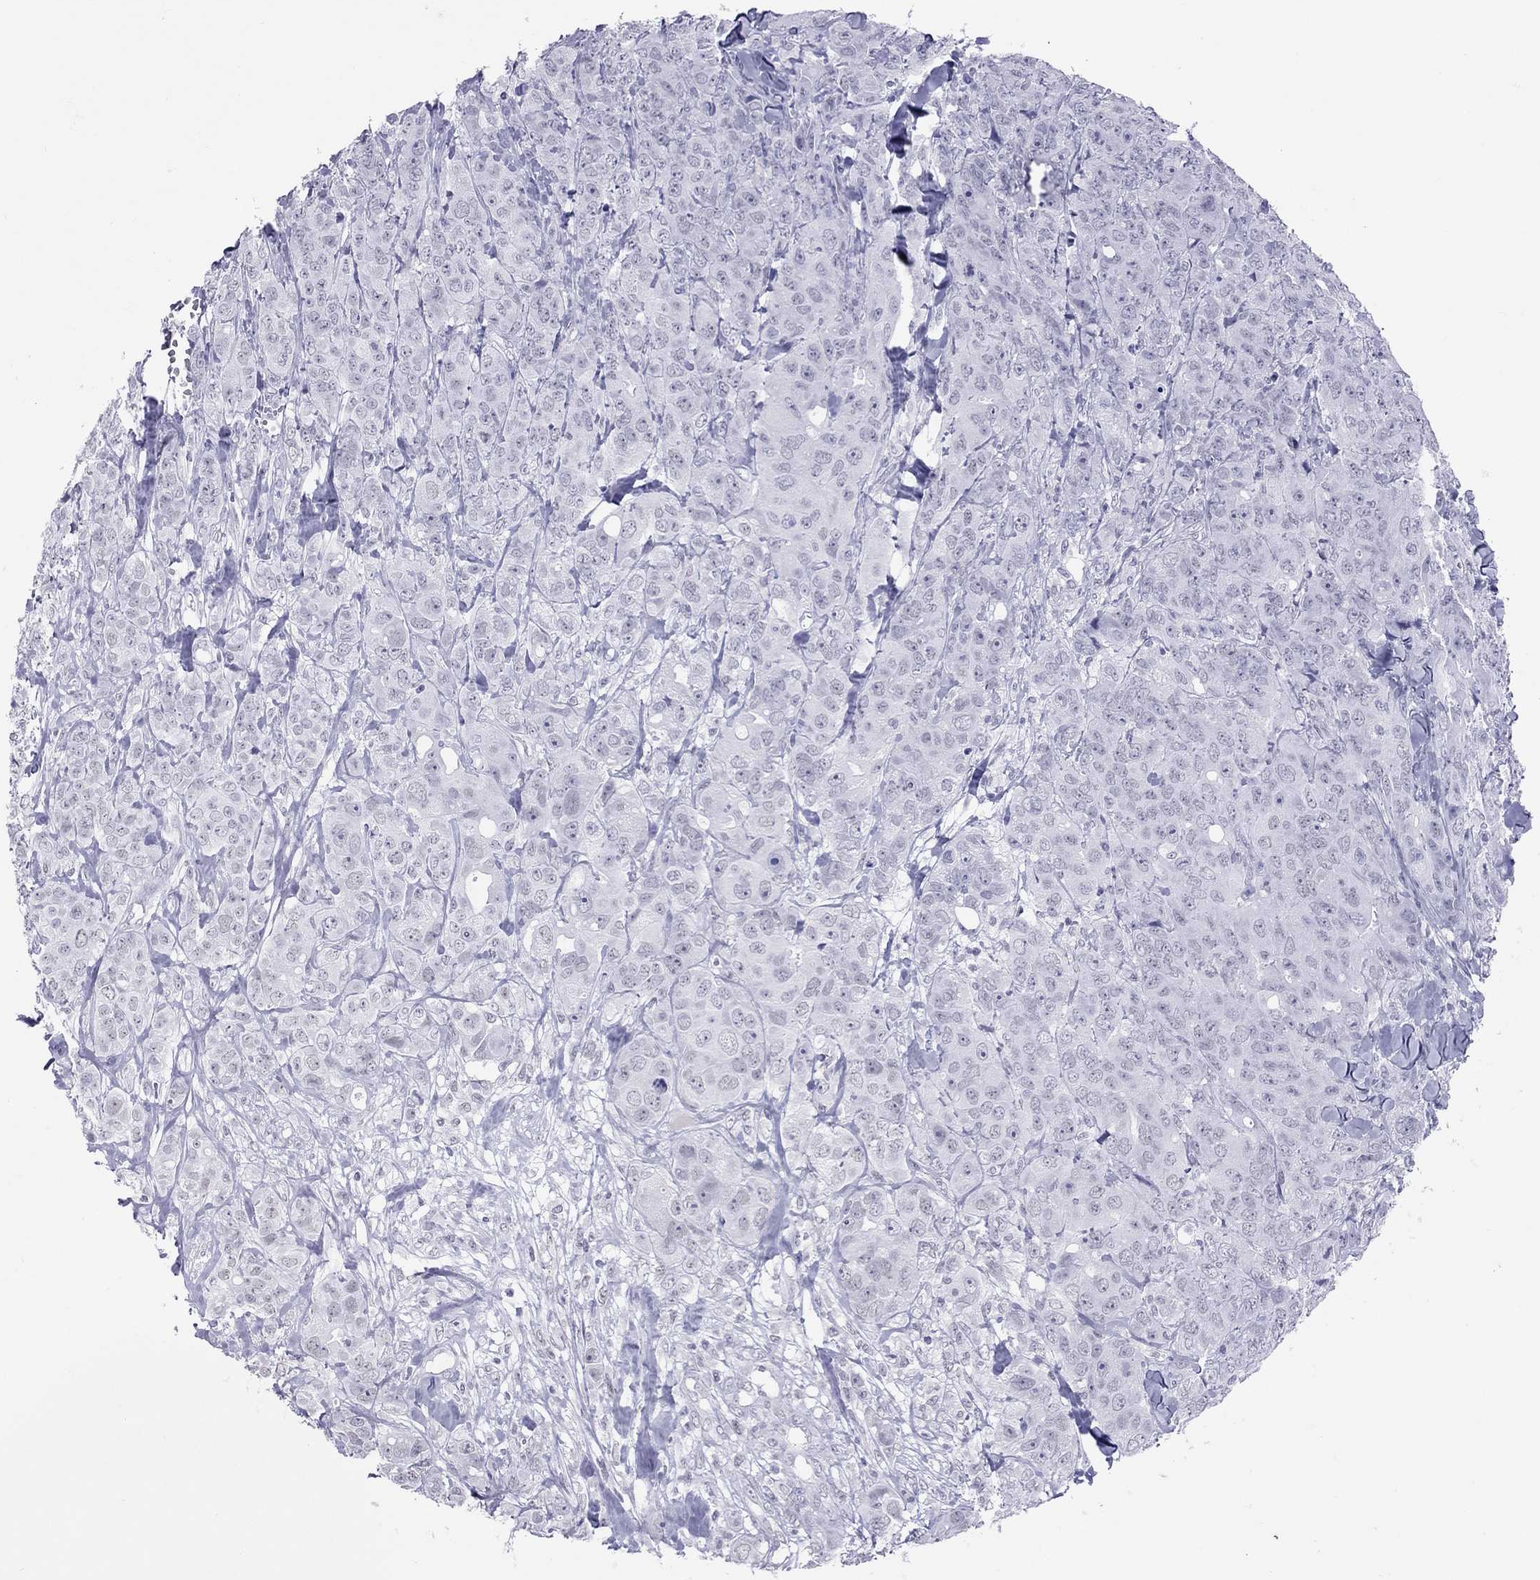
{"staining": {"intensity": "negative", "quantity": "none", "location": "none"}, "tissue": "breast cancer", "cell_type": "Tumor cells", "image_type": "cancer", "snomed": [{"axis": "morphology", "description": "Duct carcinoma"}, {"axis": "topography", "description": "Breast"}], "caption": "An image of human breast cancer is negative for staining in tumor cells.", "gene": "JHY", "patient": {"sex": "female", "age": 43}}